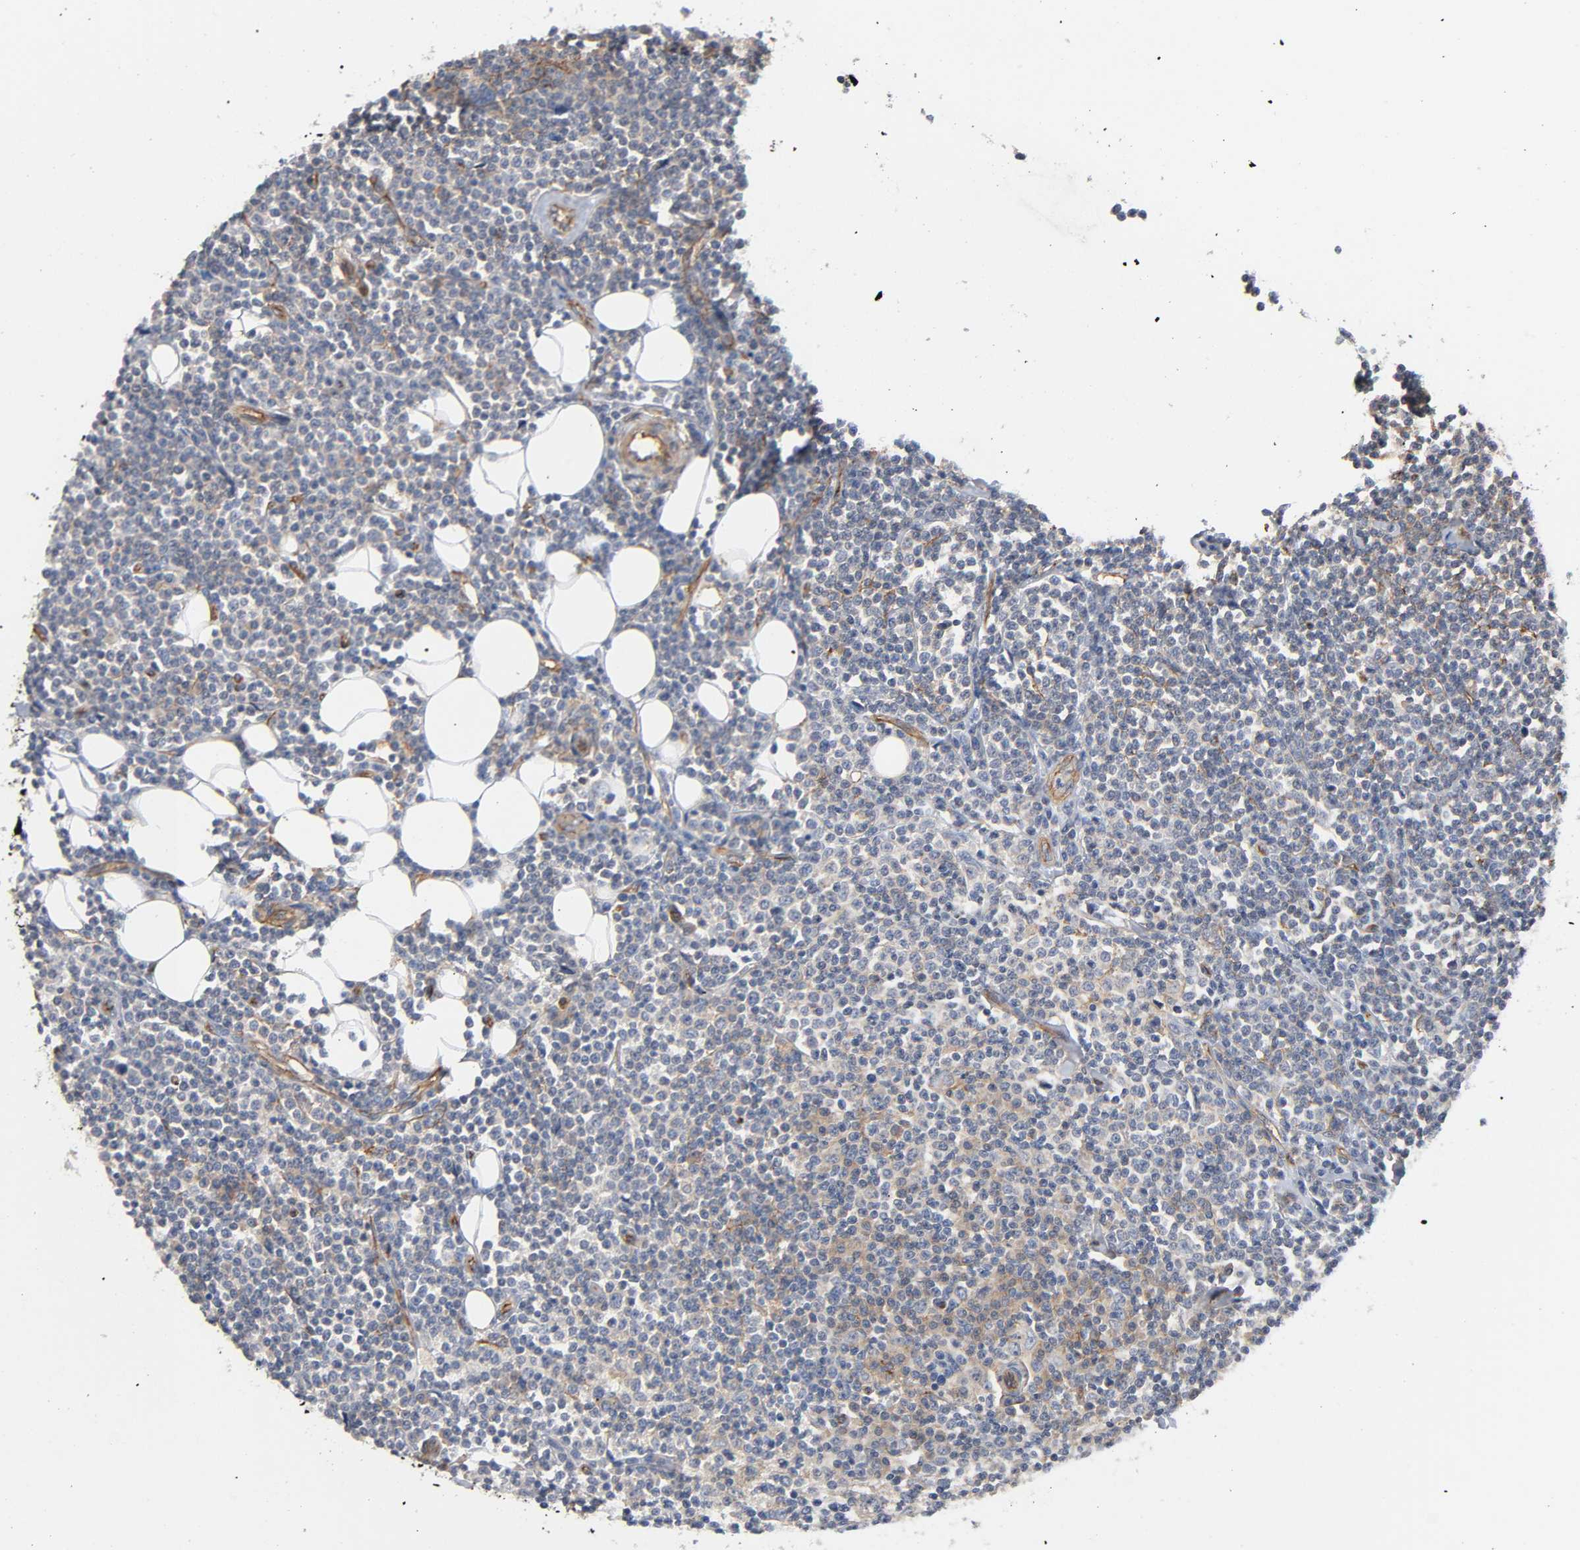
{"staining": {"intensity": "weak", "quantity": "<25%", "location": "cytoplasmic/membranous"}, "tissue": "lymphoma", "cell_type": "Tumor cells", "image_type": "cancer", "snomed": [{"axis": "morphology", "description": "Malignant lymphoma, non-Hodgkin's type, Low grade"}, {"axis": "topography", "description": "Soft tissue"}], "caption": "Immunohistochemistry (IHC) histopathology image of neoplastic tissue: lymphoma stained with DAB (3,3'-diaminobenzidine) shows no significant protein staining in tumor cells.", "gene": "MARS1", "patient": {"sex": "male", "age": 92}}